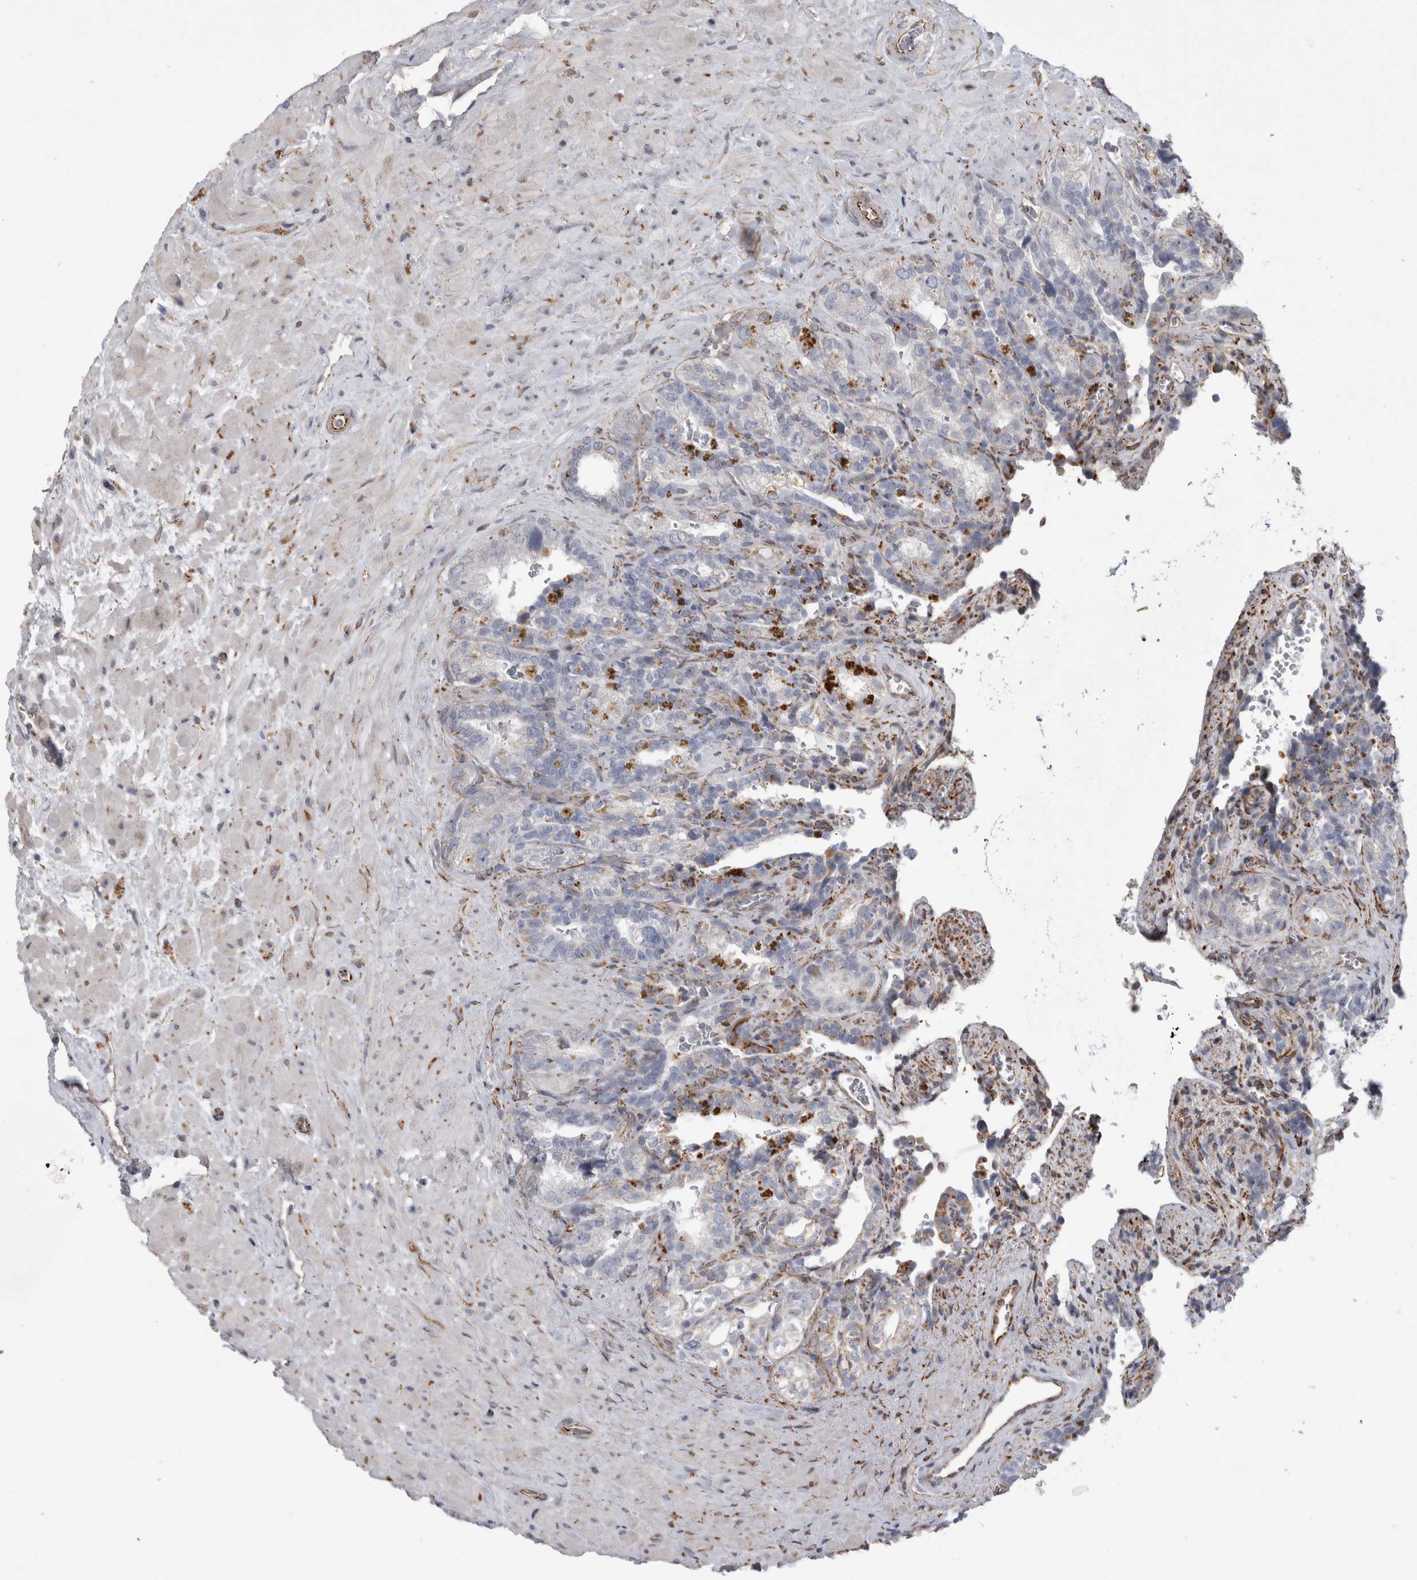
{"staining": {"intensity": "negative", "quantity": "none", "location": "none"}, "tissue": "seminal vesicle", "cell_type": "Glandular cells", "image_type": "normal", "snomed": [{"axis": "morphology", "description": "Normal tissue, NOS"}, {"axis": "topography", "description": "Prostate"}, {"axis": "topography", "description": "Seminal veicle"}], "caption": "DAB immunohistochemical staining of benign human seminal vesicle exhibits no significant expression in glandular cells.", "gene": "ACOT7", "patient": {"sex": "male", "age": 67}}